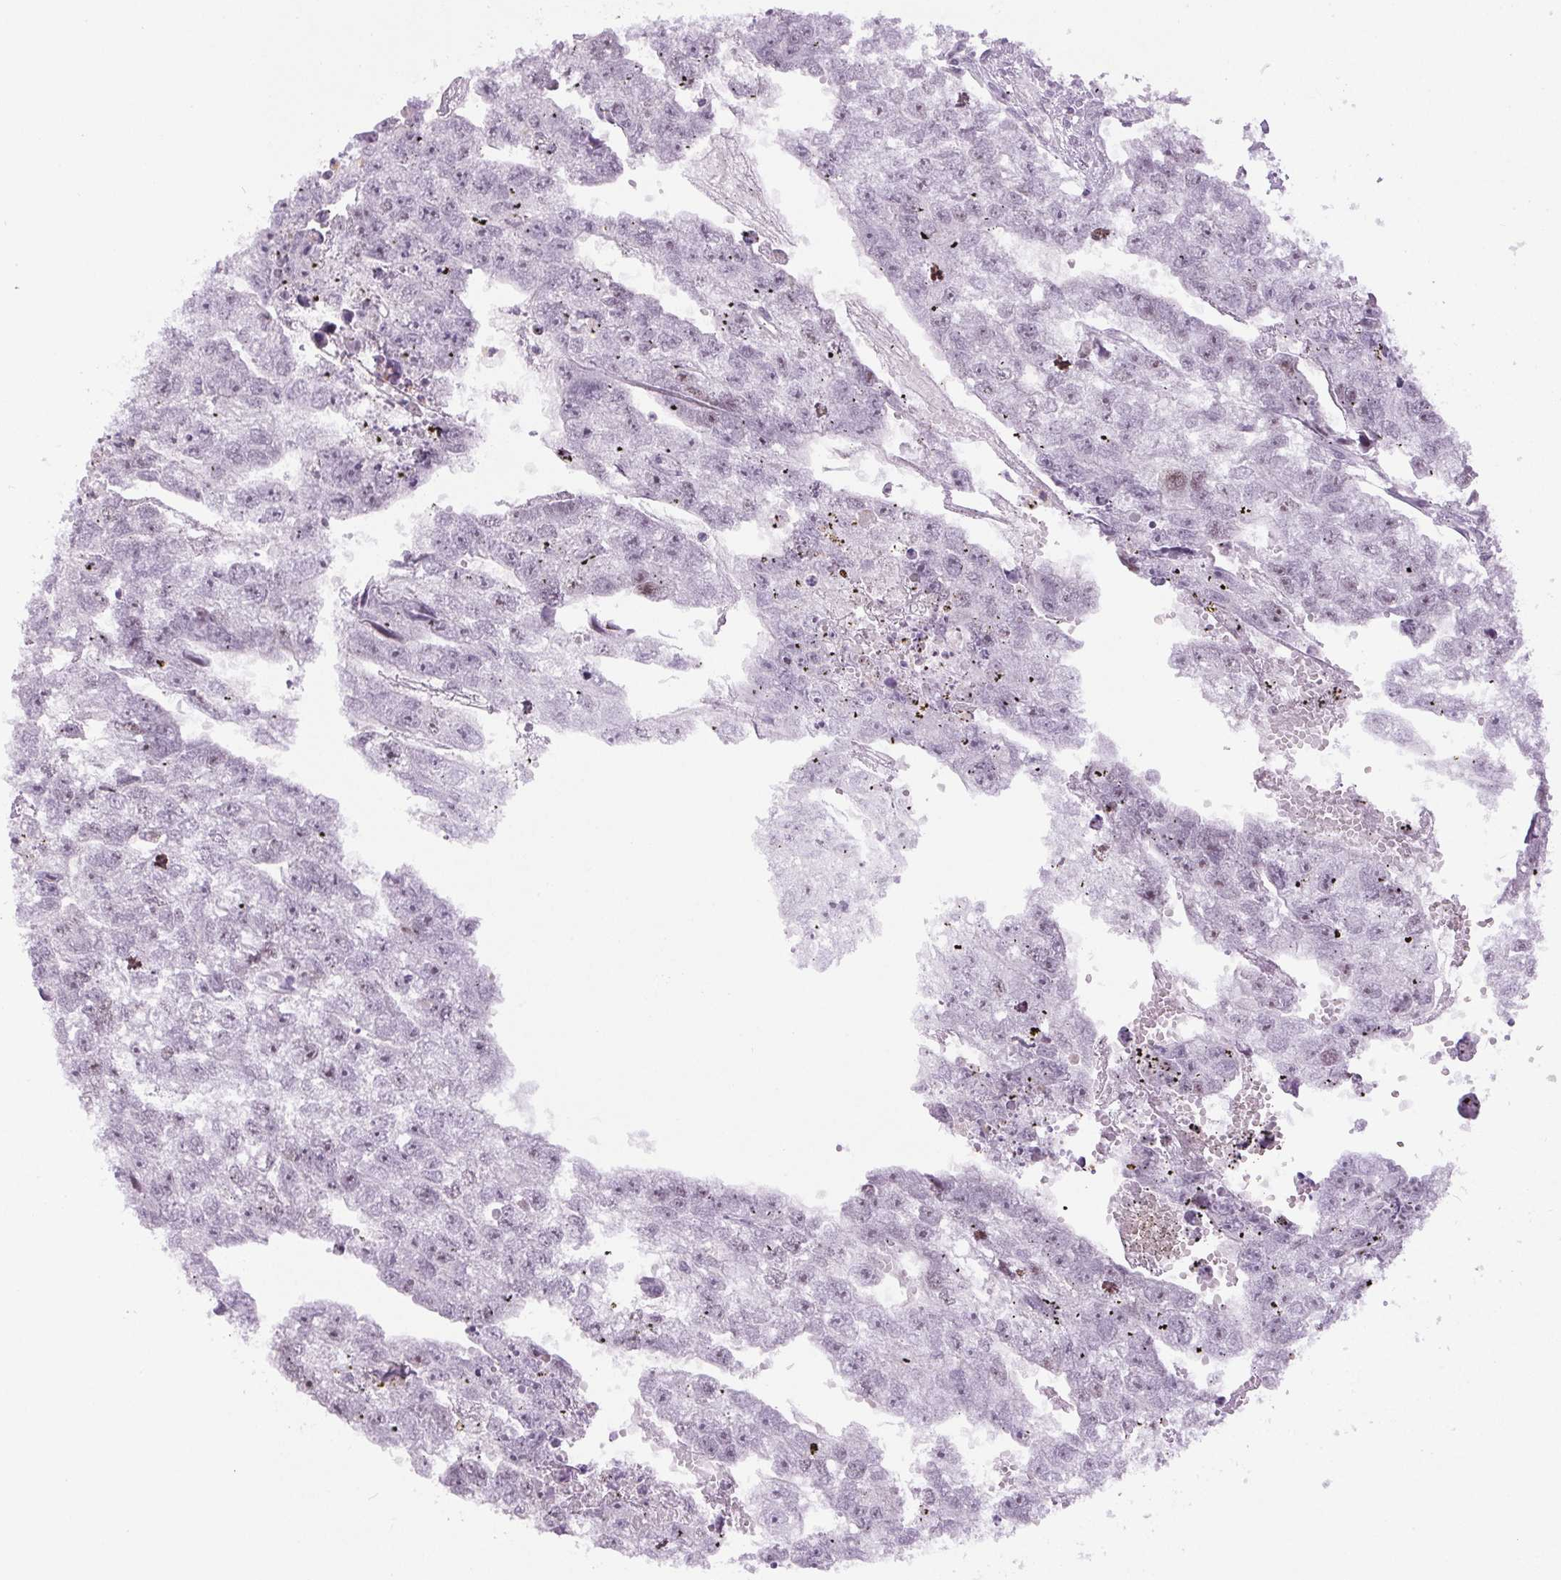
{"staining": {"intensity": "negative", "quantity": "none", "location": "none"}, "tissue": "testis cancer", "cell_type": "Tumor cells", "image_type": "cancer", "snomed": [{"axis": "morphology", "description": "Carcinoma, Embryonal, NOS"}, {"axis": "morphology", "description": "Teratoma, malignant, NOS"}, {"axis": "topography", "description": "Testis"}], "caption": "This is an immunohistochemistry photomicrograph of testis cancer (embryonal carcinoma). There is no expression in tumor cells.", "gene": "SMIM6", "patient": {"sex": "male", "age": 44}}